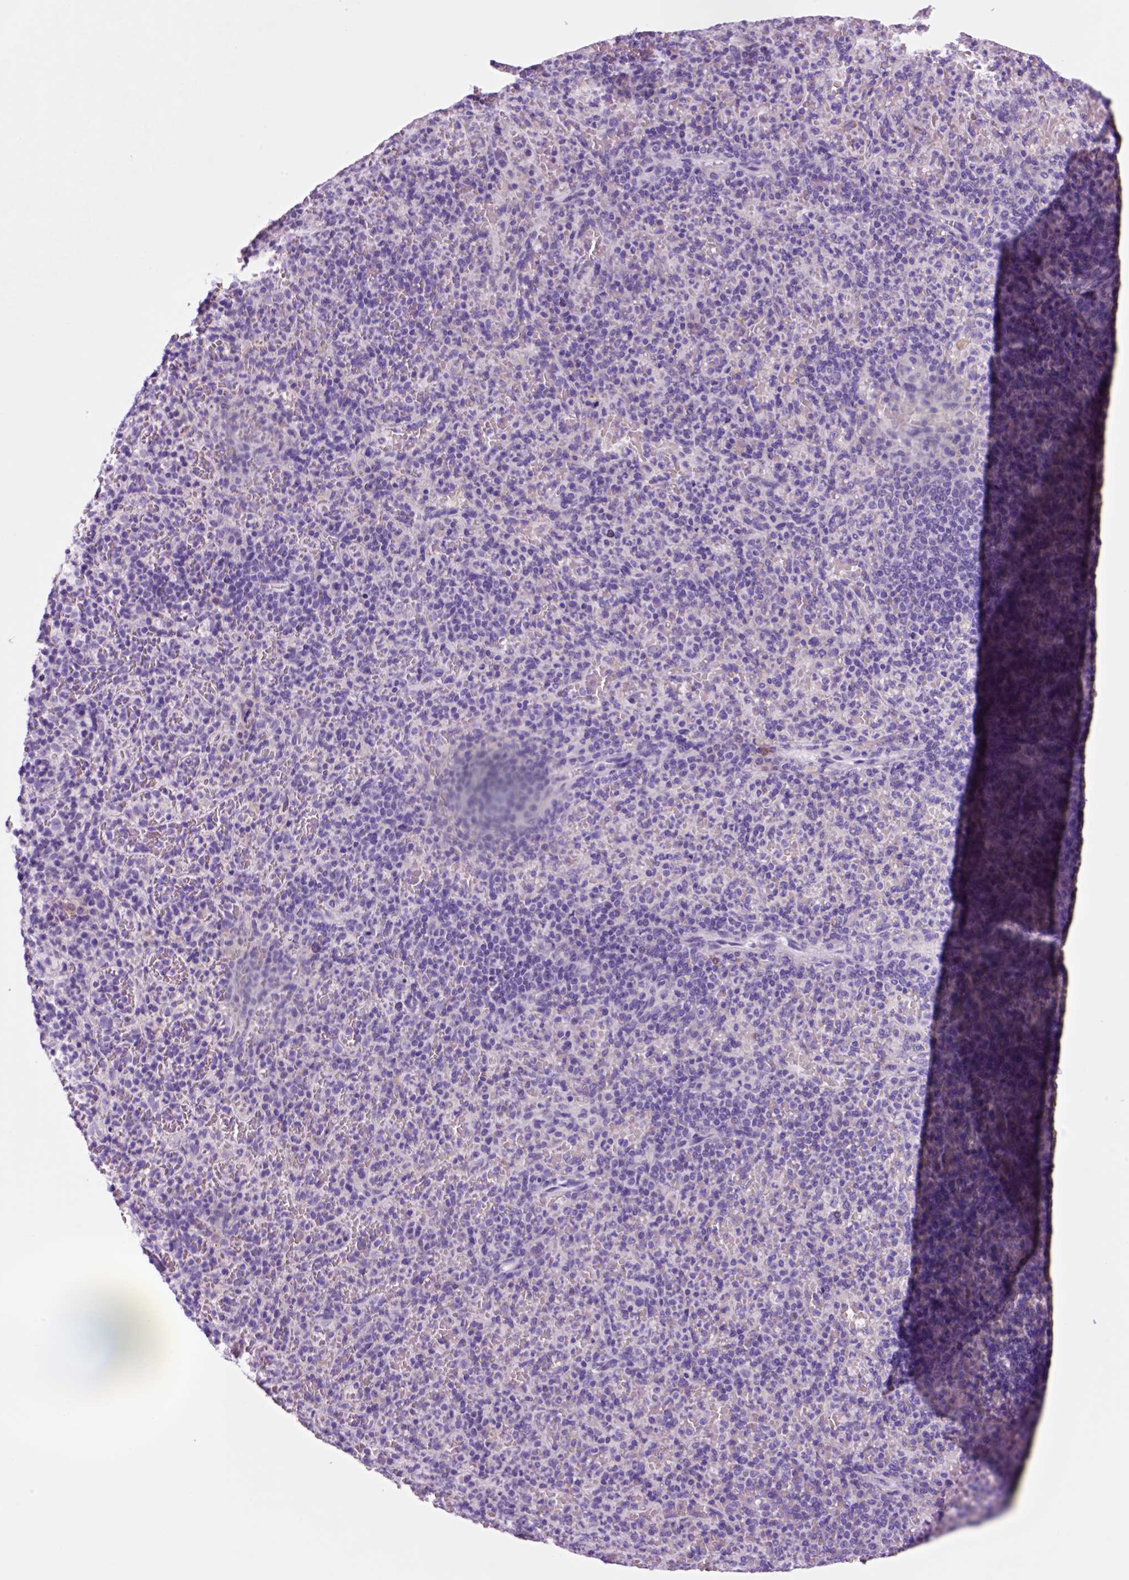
{"staining": {"intensity": "negative", "quantity": "none", "location": "none"}, "tissue": "spleen", "cell_type": "Cells in red pulp", "image_type": "normal", "snomed": [{"axis": "morphology", "description": "Normal tissue, NOS"}, {"axis": "topography", "description": "Spleen"}], "caption": "A photomicrograph of spleen stained for a protein reveals no brown staining in cells in red pulp. (Brightfield microscopy of DAB immunohistochemistry (IHC) at high magnification).", "gene": "HHIPL2", "patient": {"sex": "female", "age": 74}}